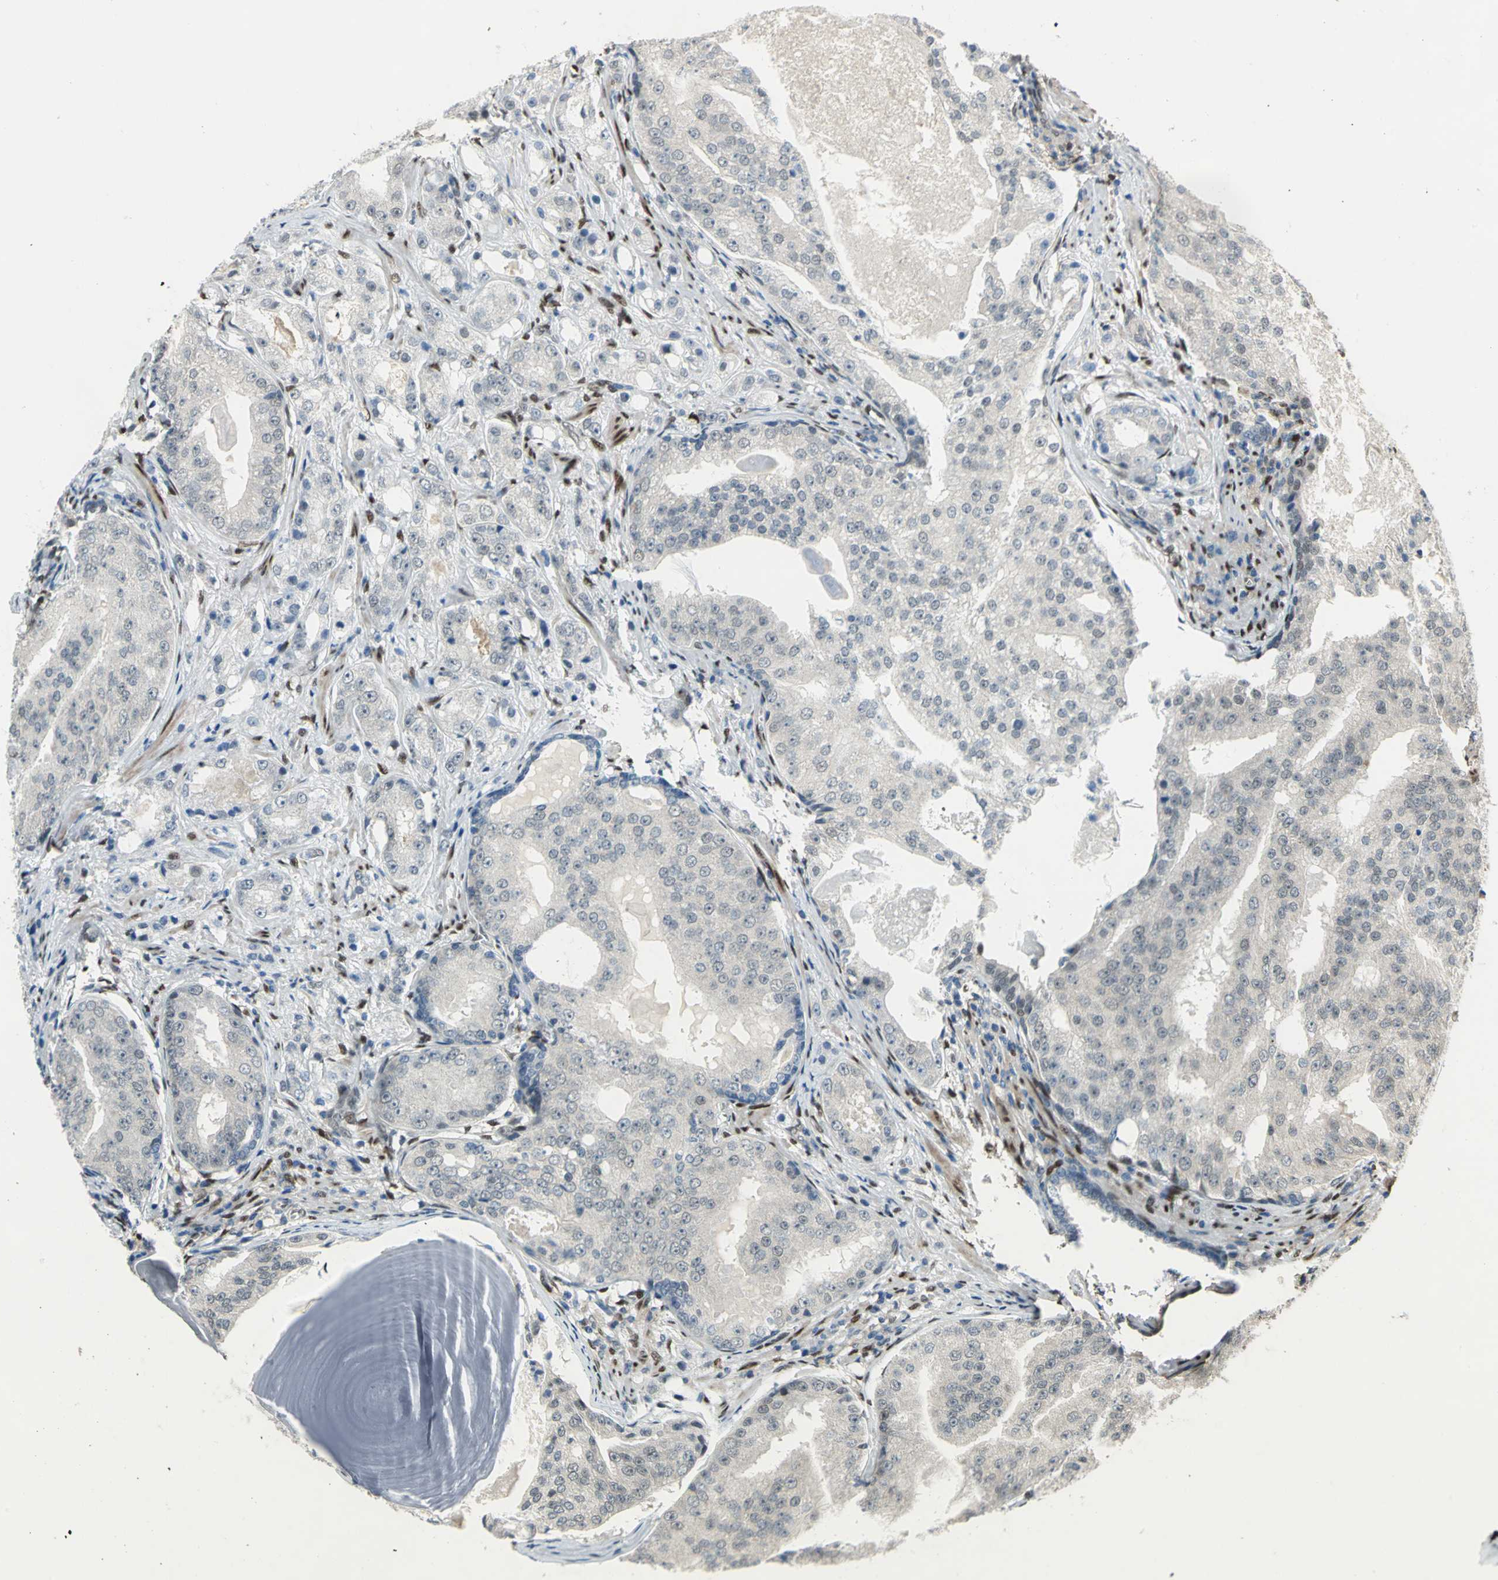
{"staining": {"intensity": "weak", "quantity": "<25%", "location": "cytoplasmic/membranous"}, "tissue": "prostate cancer", "cell_type": "Tumor cells", "image_type": "cancer", "snomed": [{"axis": "morphology", "description": "Adenocarcinoma, High grade"}, {"axis": "topography", "description": "Prostate"}], "caption": "IHC photomicrograph of human prostate cancer (adenocarcinoma (high-grade)) stained for a protein (brown), which exhibits no staining in tumor cells.", "gene": "RBFOX2", "patient": {"sex": "male", "age": 68}}